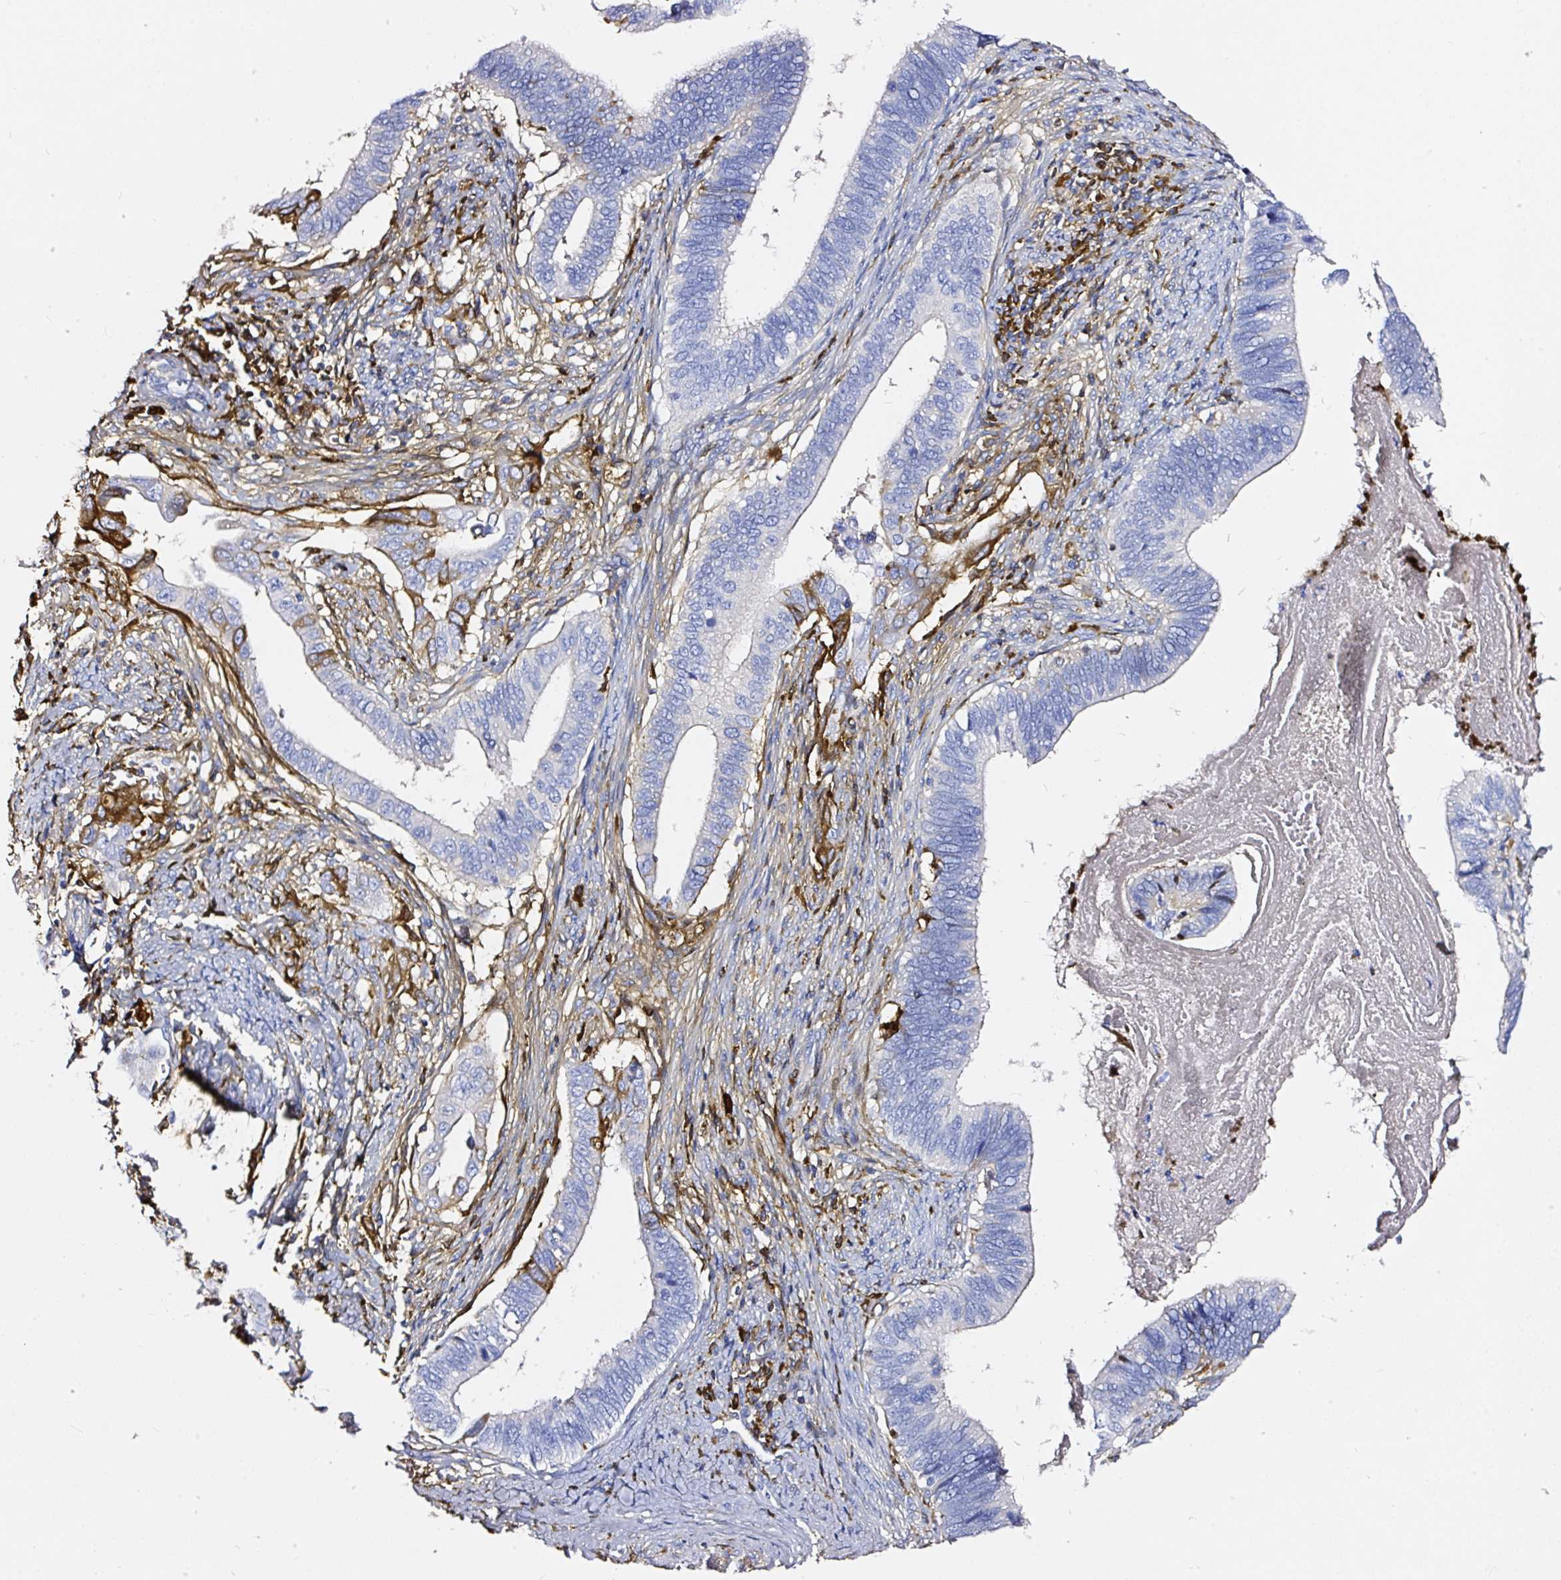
{"staining": {"intensity": "negative", "quantity": "none", "location": "none"}, "tissue": "cervical cancer", "cell_type": "Tumor cells", "image_type": "cancer", "snomed": [{"axis": "morphology", "description": "Adenocarcinoma, NOS"}, {"axis": "topography", "description": "Cervix"}], "caption": "There is no significant expression in tumor cells of cervical cancer.", "gene": "CLEC3B", "patient": {"sex": "female", "age": 42}}